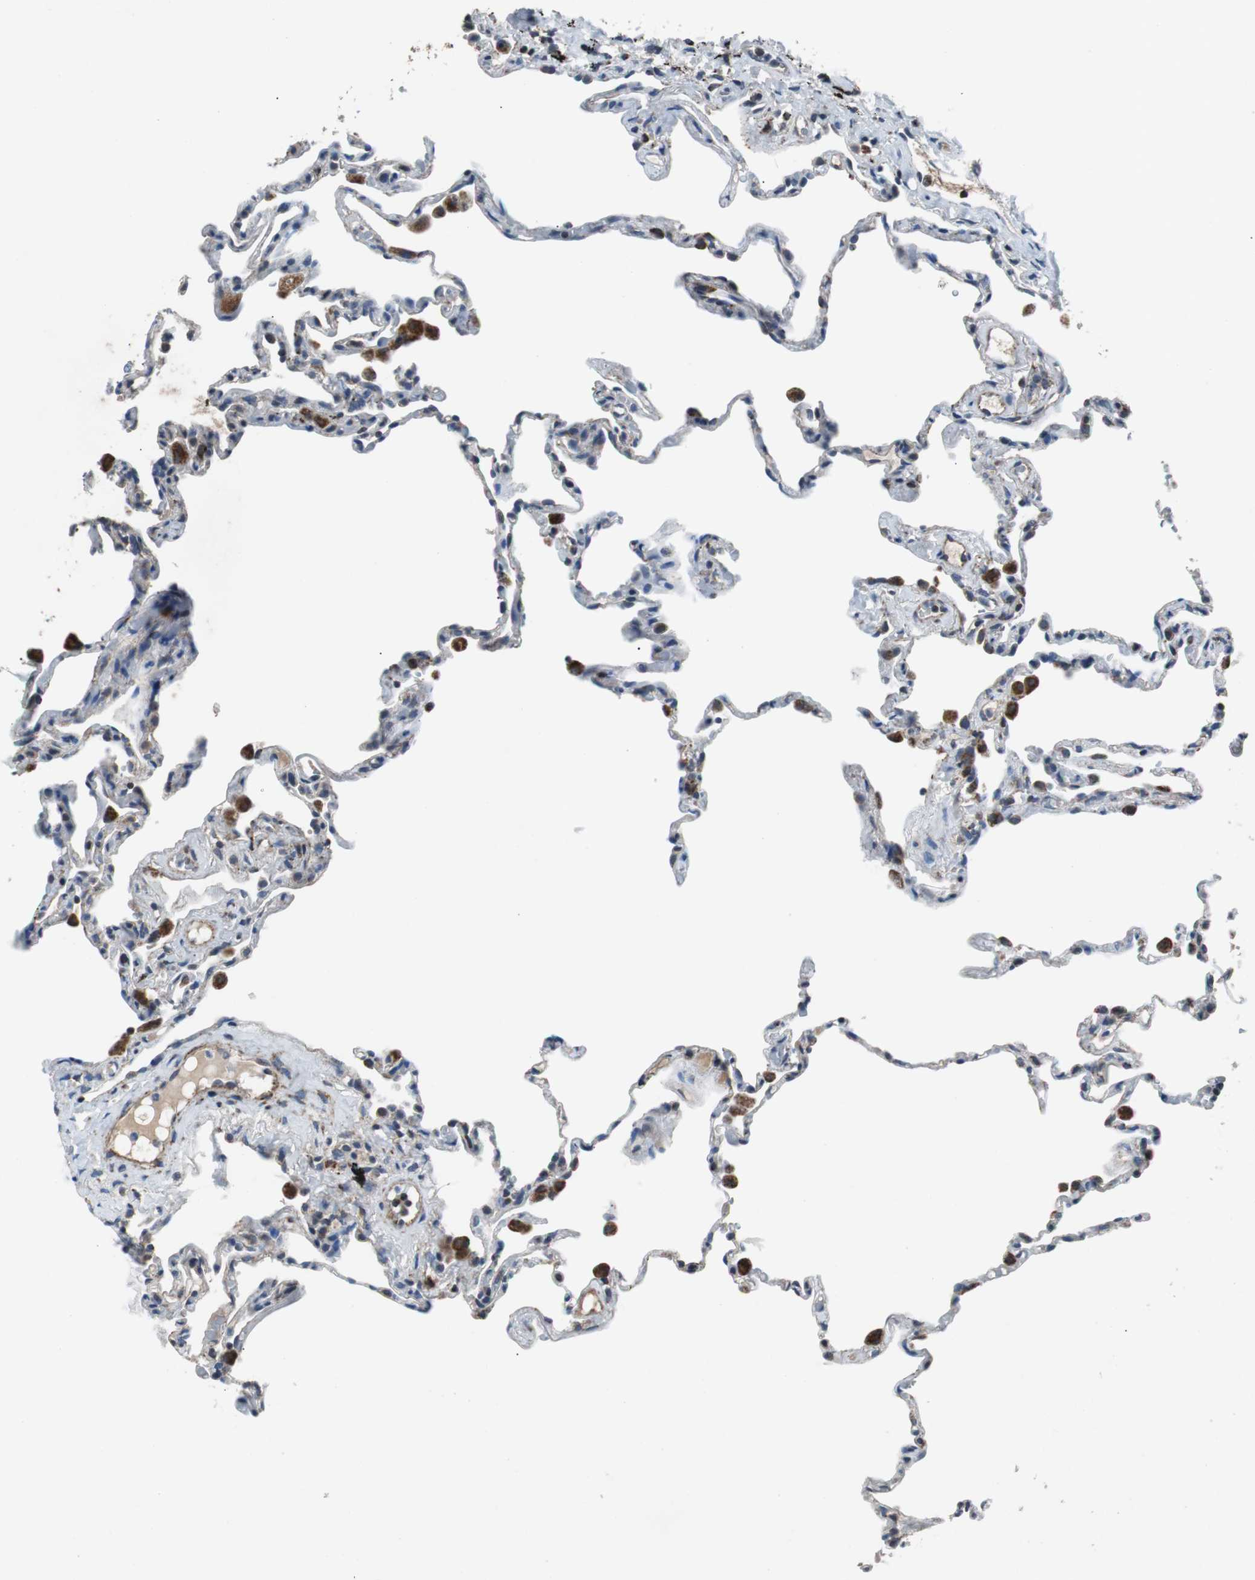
{"staining": {"intensity": "weak", "quantity": "<25%", "location": "cytoplasmic/membranous"}, "tissue": "lung", "cell_type": "Alveolar cells", "image_type": "normal", "snomed": [{"axis": "morphology", "description": "Normal tissue, NOS"}, {"axis": "topography", "description": "Lung"}], "caption": "Unremarkable lung was stained to show a protein in brown. There is no significant staining in alveolar cells. (Brightfield microscopy of DAB (3,3'-diaminobenzidine) immunohistochemistry (IHC) at high magnification).", "gene": "PITRM1", "patient": {"sex": "male", "age": 59}}